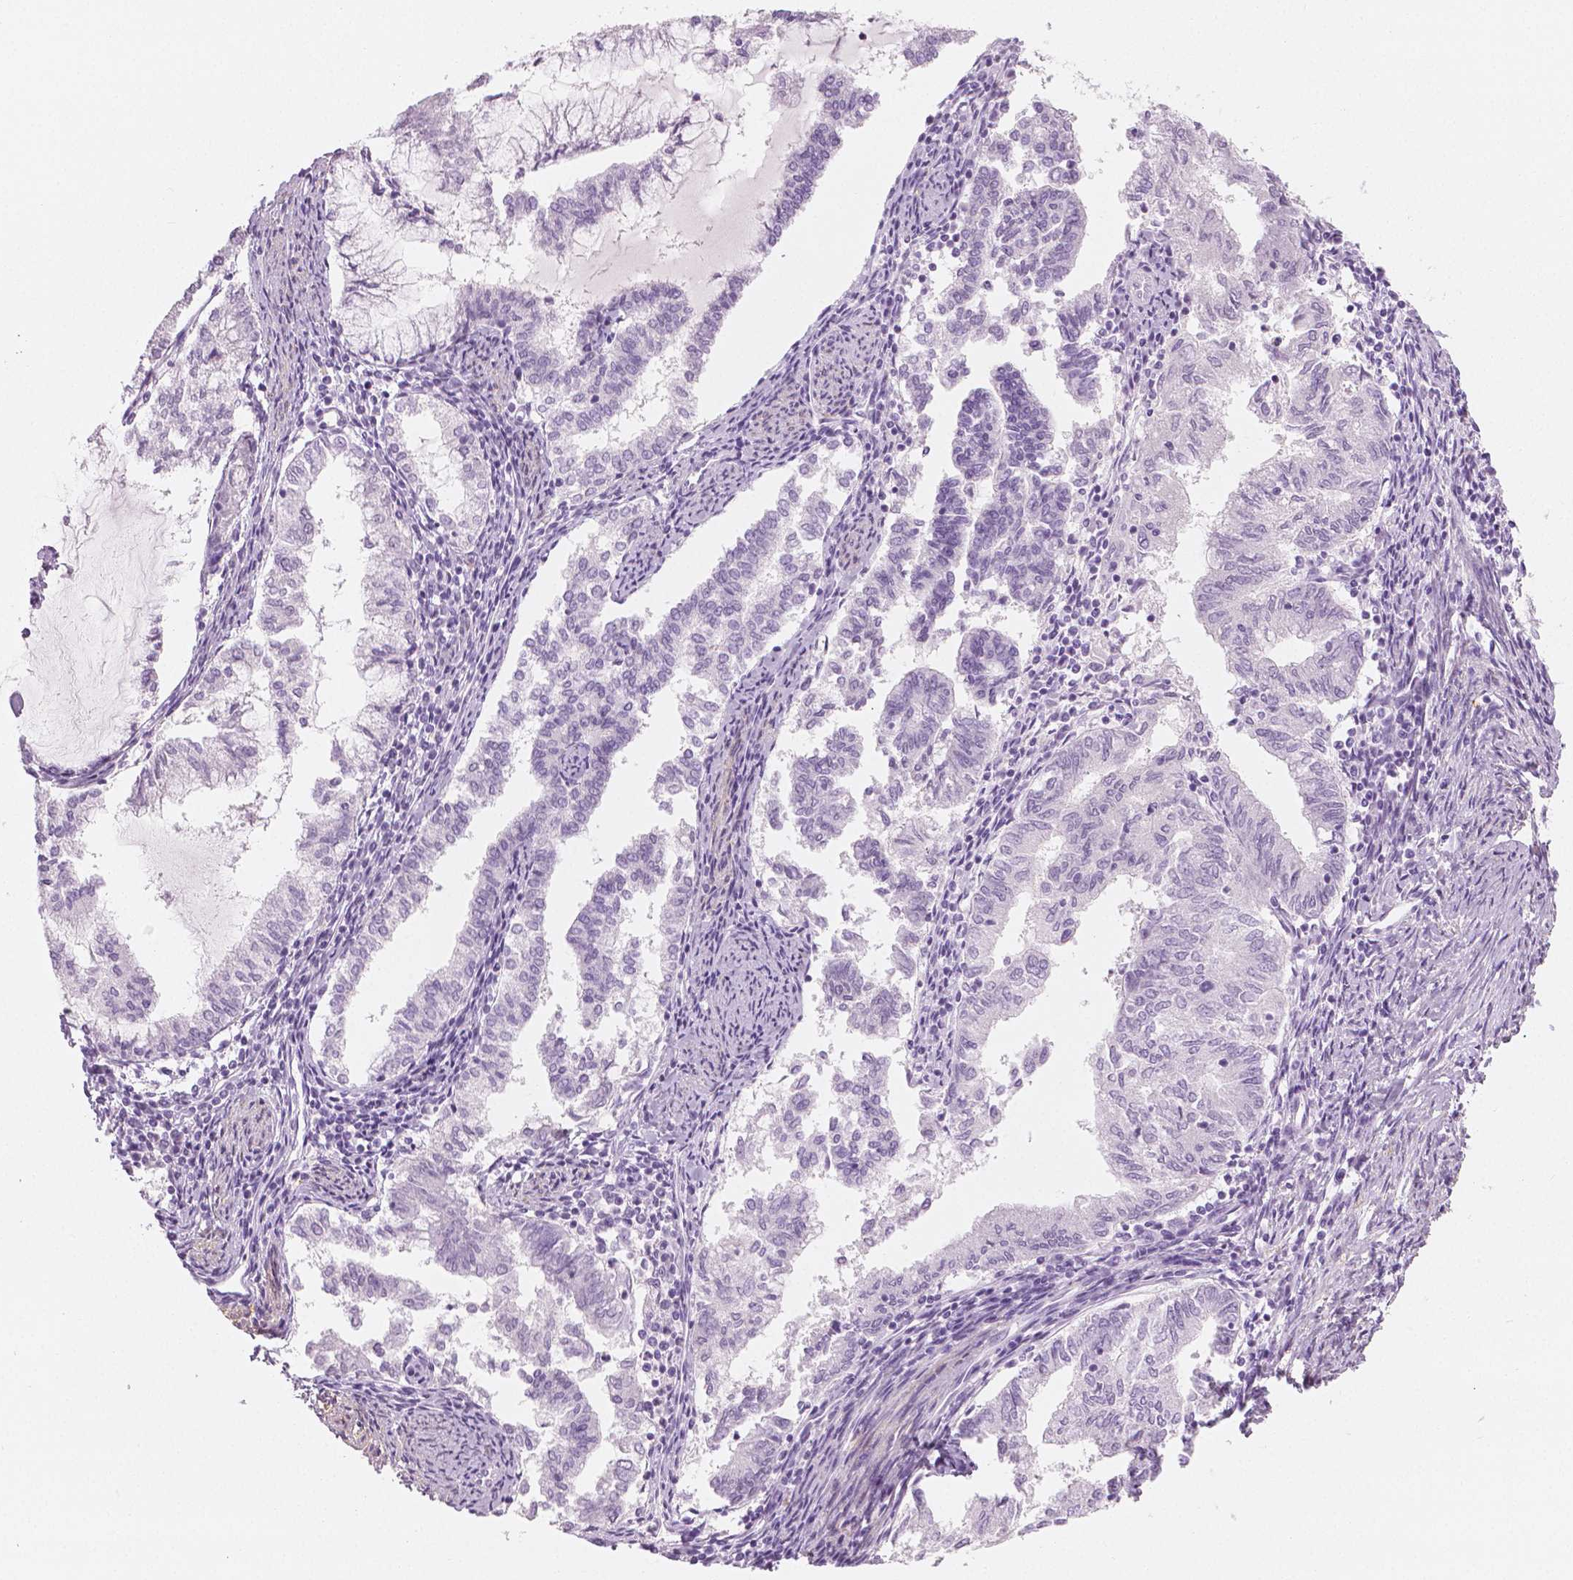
{"staining": {"intensity": "negative", "quantity": "none", "location": "none"}, "tissue": "endometrial cancer", "cell_type": "Tumor cells", "image_type": "cancer", "snomed": [{"axis": "morphology", "description": "Adenocarcinoma, NOS"}, {"axis": "topography", "description": "Endometrium"}], "caption": "This is an IHC image of adenocarcinoma (endometrial). There is no positivity in tumor cells.", "gene": "PLIN4", "patient": {"sex": "female", "age": 79}}